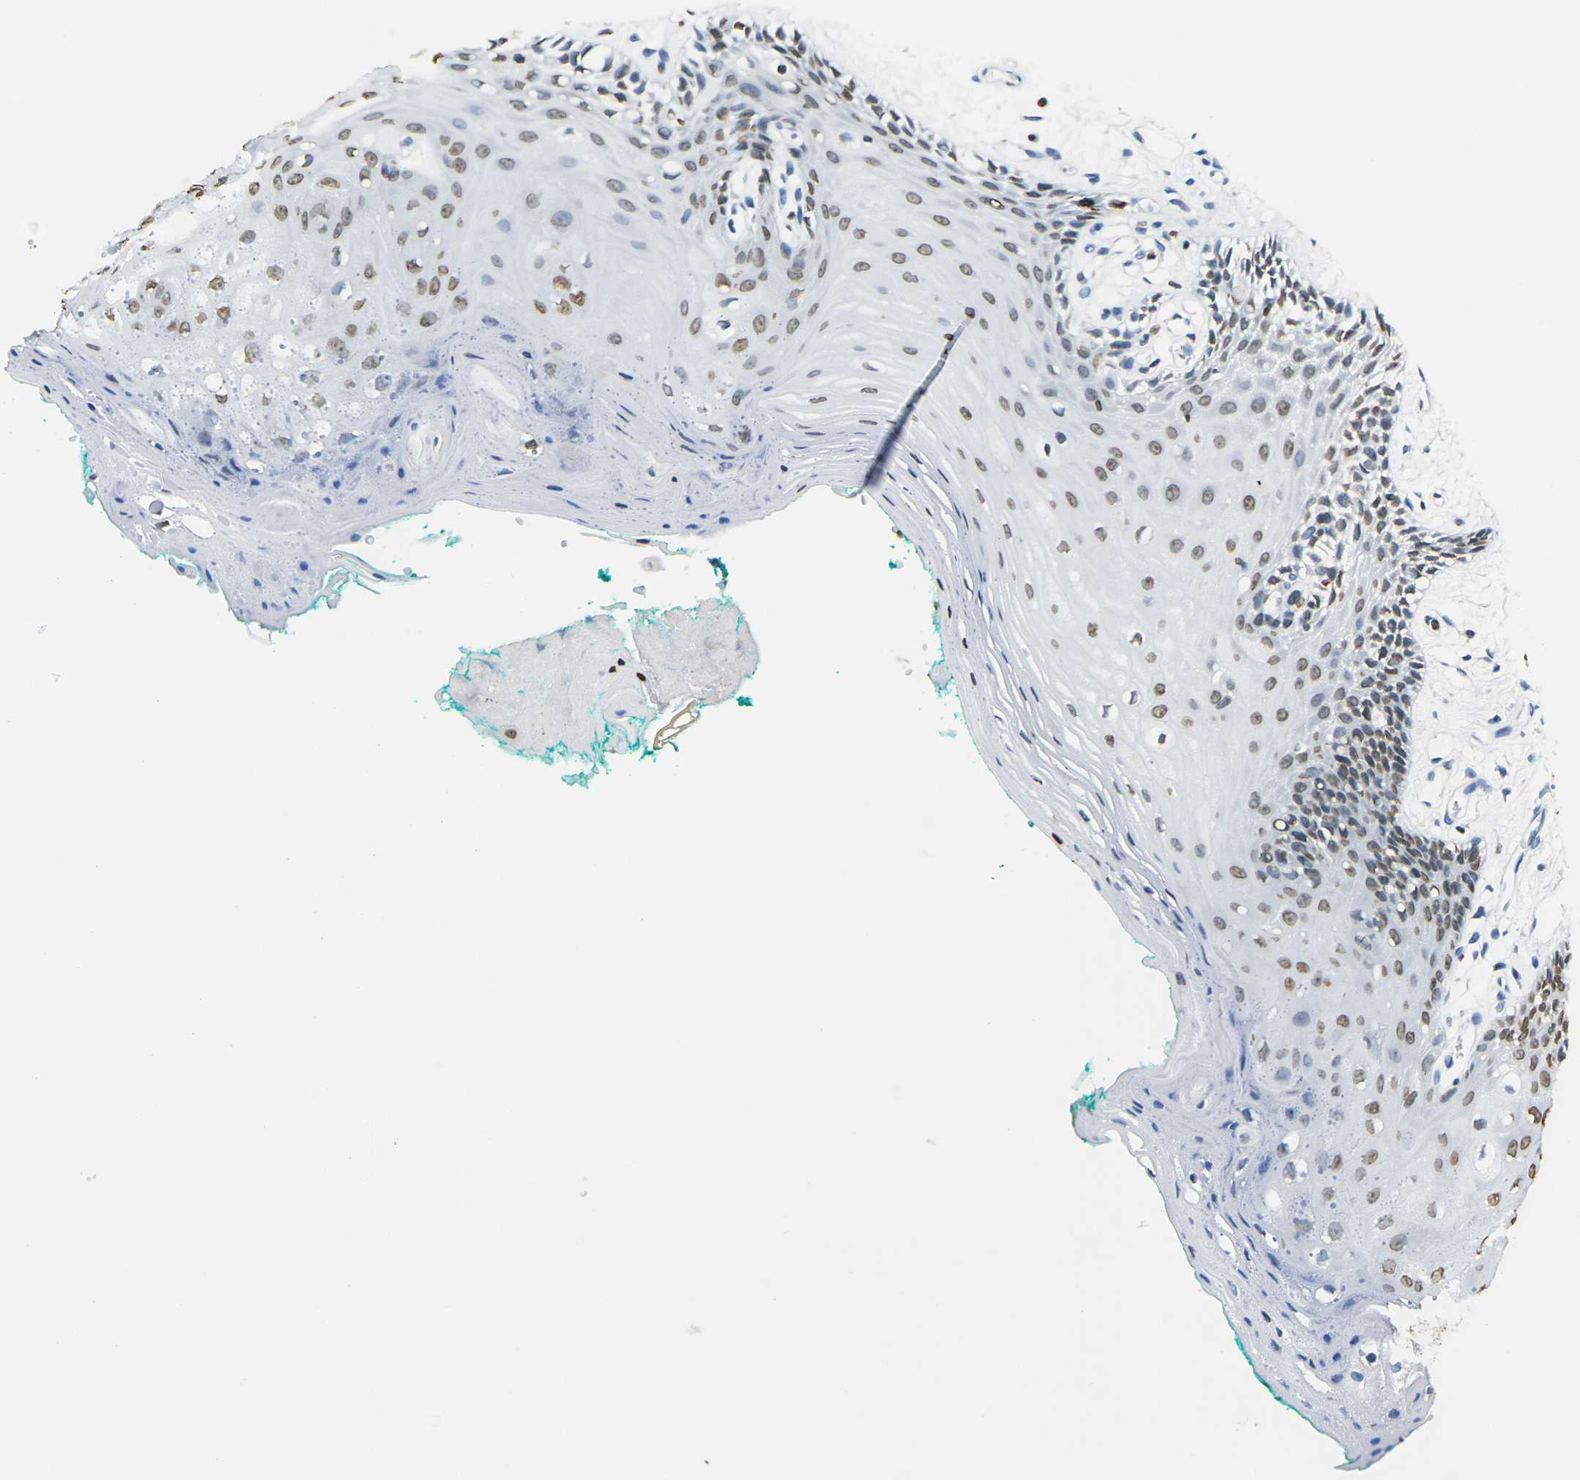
{"staining": {"intensity": "strong", "quantity": "25%-75%", "location": "nuclear"}, "tissue": "oral mucosa", "cell_type": "Squamous epithelial cells", "image_type": "normal", "snomed": [{"axis": "morphology", "description": "Normal tissue, NOS"}, {"axis": "topography", "description": "Skeletal muscle"}, {"axis": "topography", "description": "Oral tissue"}, {"axis": "topography", "description": "Peripheral nerve tissue"}], "caption": "The micrograph demonstrates staining of normal oral mucosa, revealing strong nuclear protein positivity (brown color) within squamous epithelial cells.", "gene": "DRAXIN", "patient": {"sex": "female", "age": 84}}